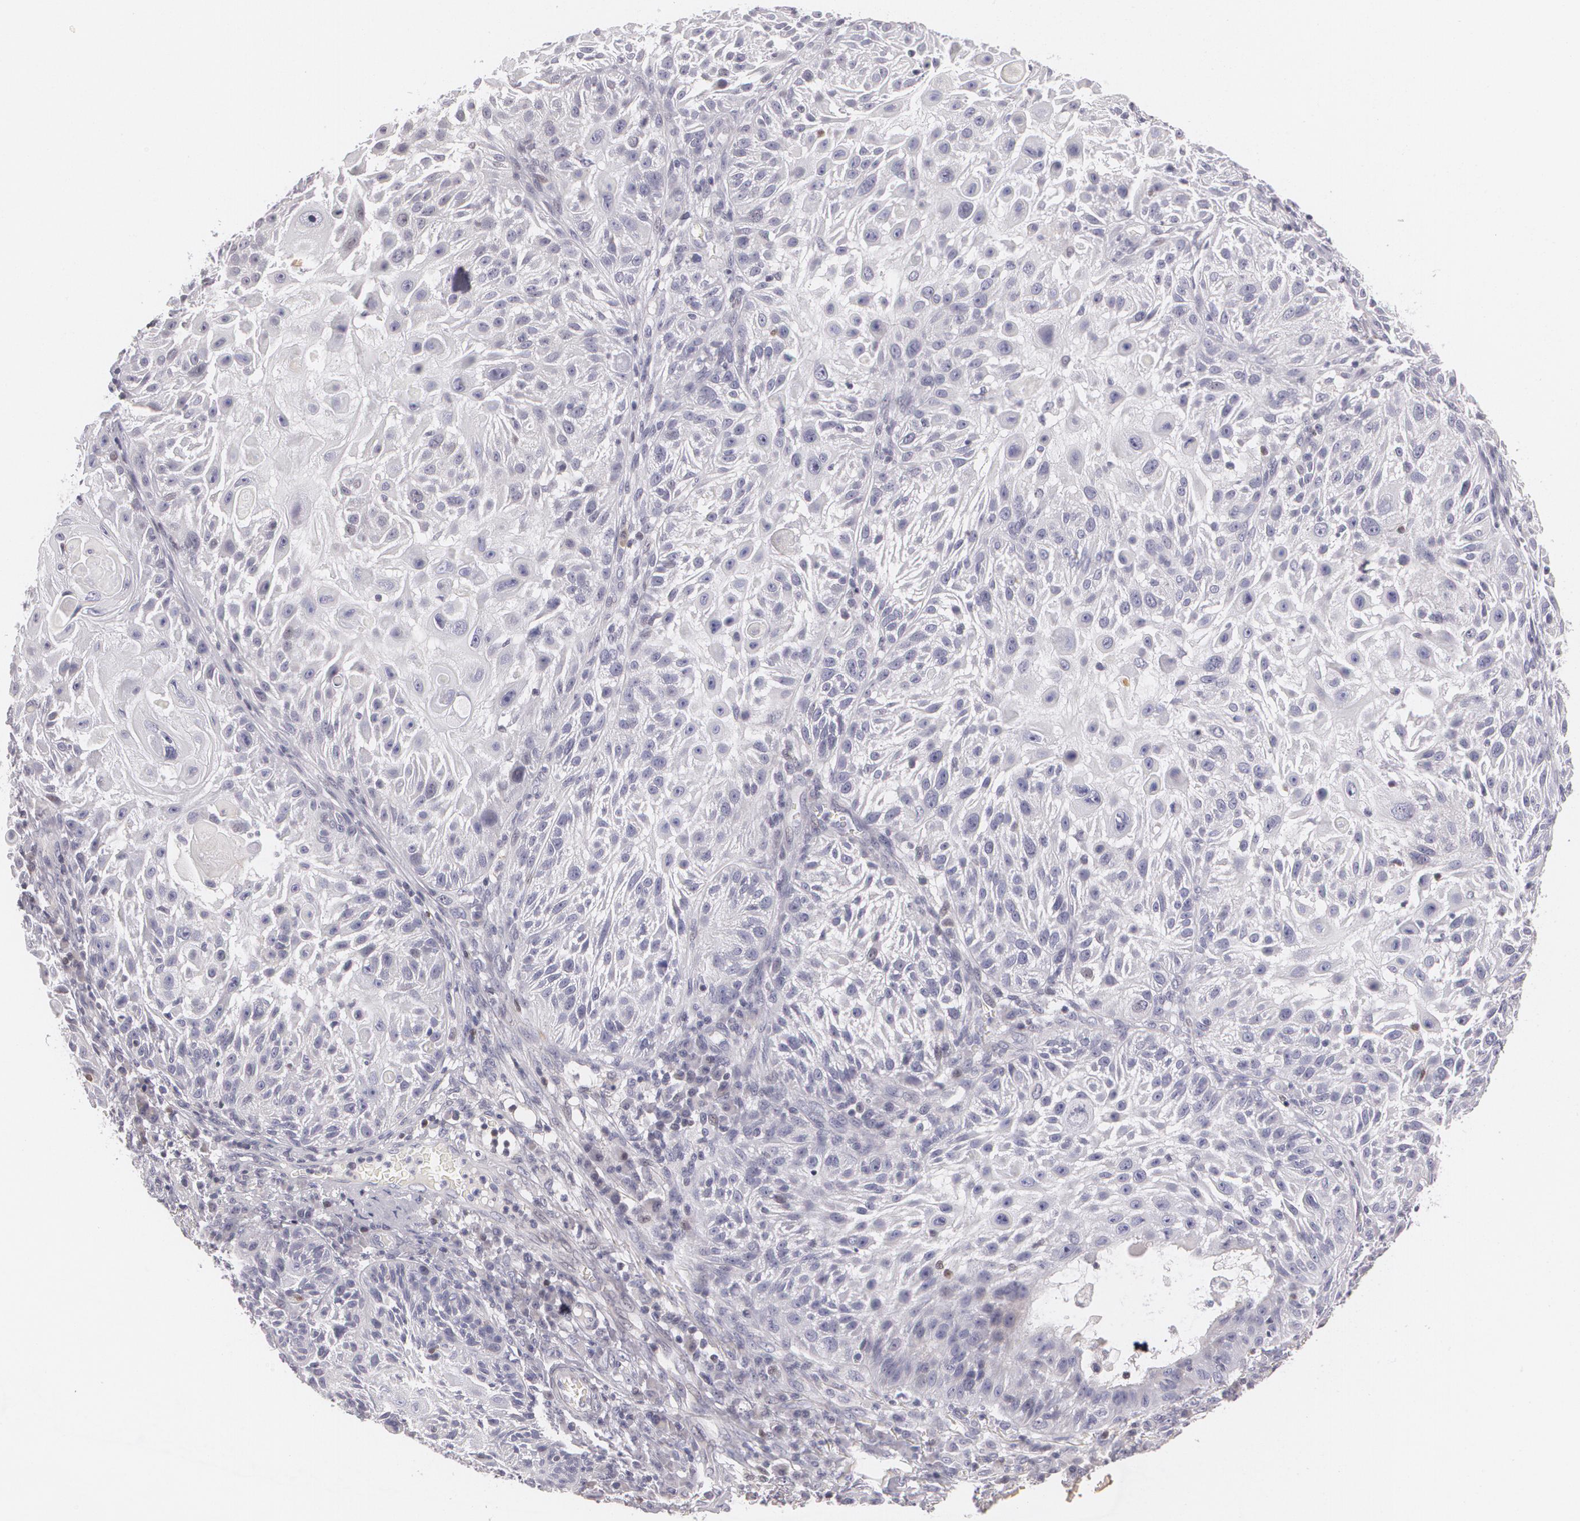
{"staining": {"intensity": "negative", "quantity": "none", "location": "none"}, "tissue": "skin cancer", "cell_type": "Tumor cells", "image_type": "cancer", "snomed": [{"axis": "morphology", "description": "Squamous cell carcinoma, NOS"}, {"axis": "topography", "description": "Skin"}], "caption": "IHC image of neoplastic tissue: skin squamous cell carcinoma stained with DAB (3,3'-diaminobenzidine) displays no significant protein positivity in tumor cells. (DAB (3,3'-diaminobenzidine) immunohistochemistry, high magnification).", "gene": "ZBTB16", "patient": {"sex": "female", "age": 89}}